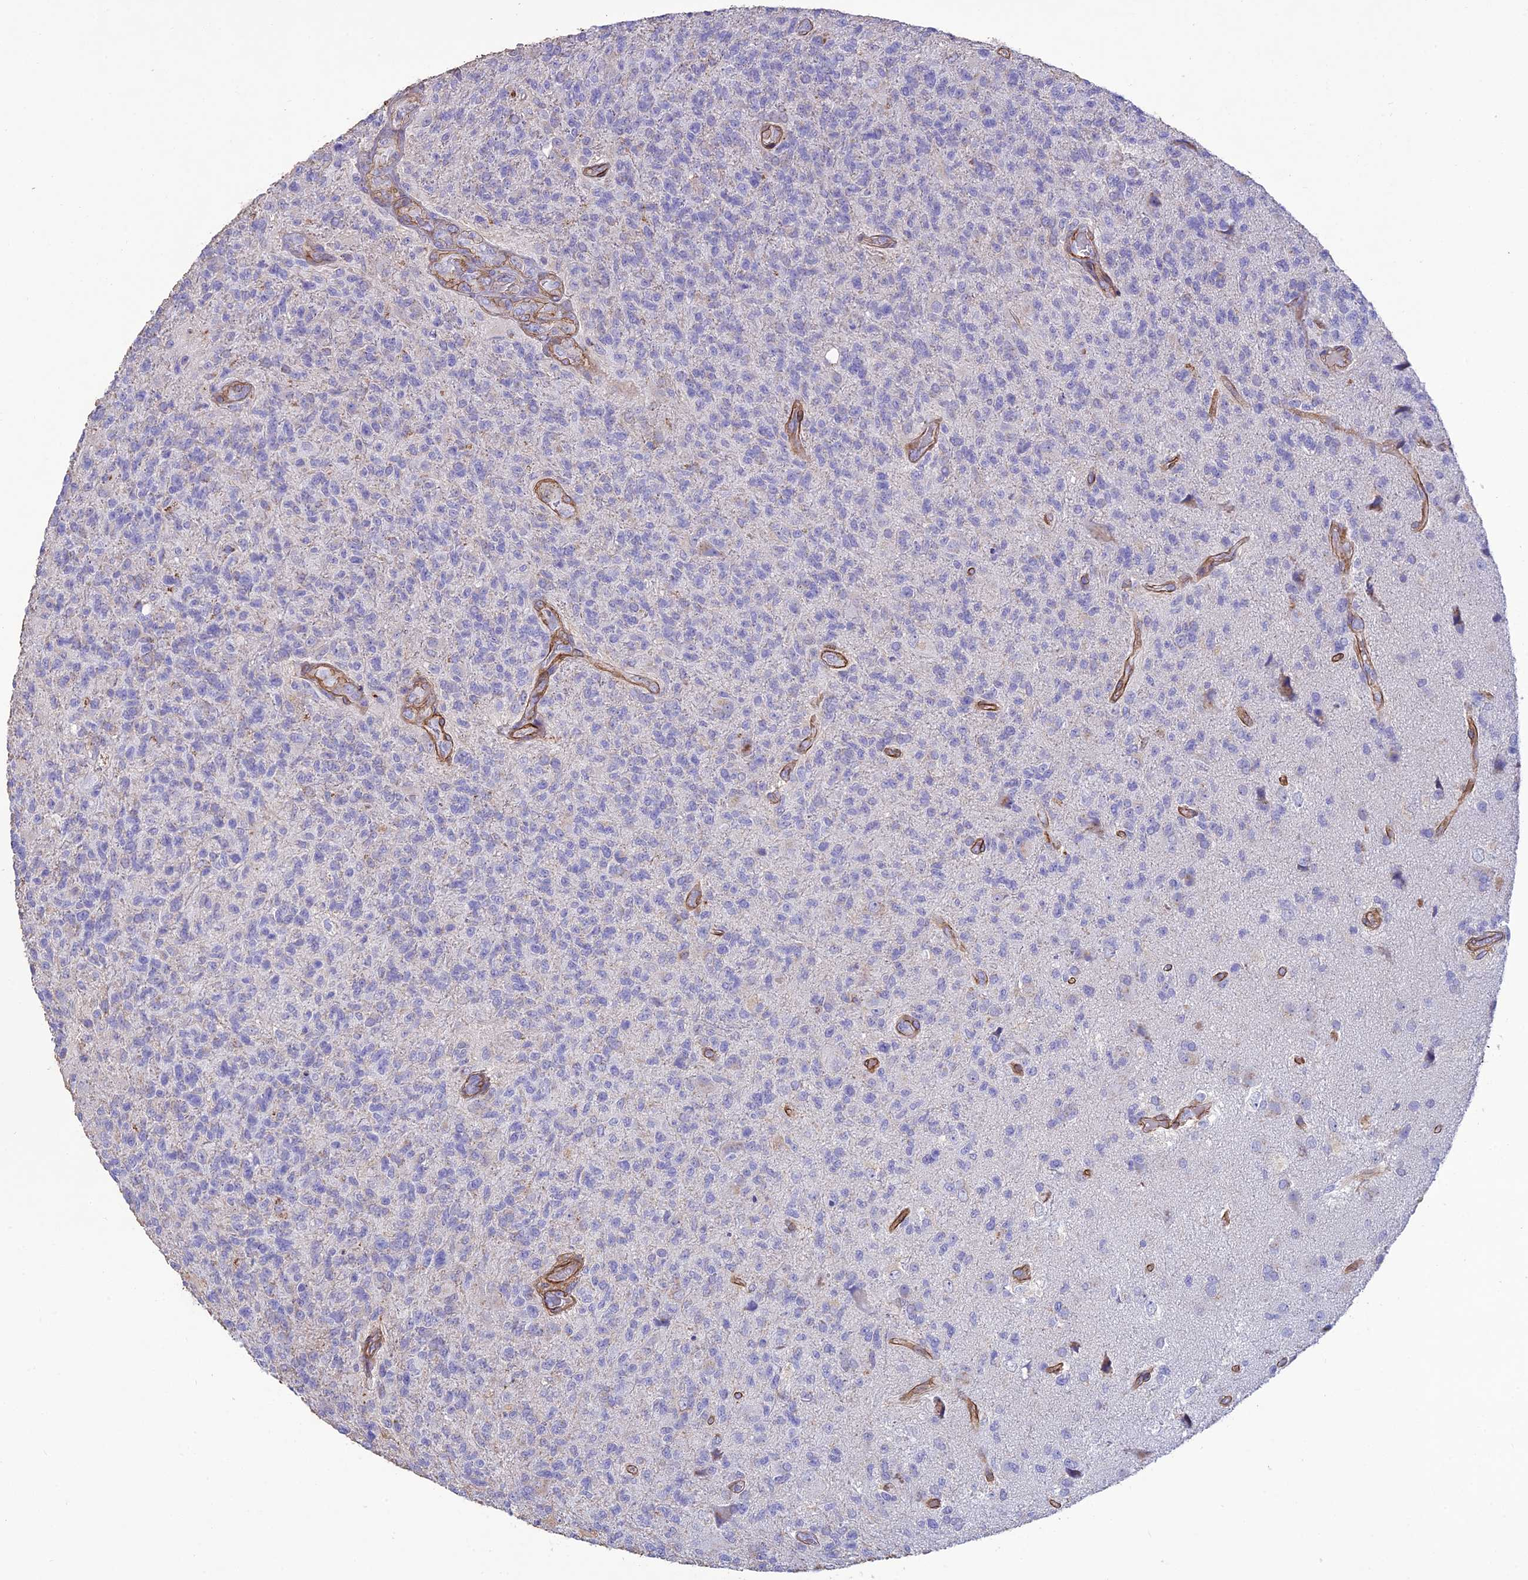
{"staining": {"intensity": "negative", "quantity": "none", "location": "none"}, "tissue": "glioma", "cell_type": "Tumor cells", "image_type": "cancer", "snomed": [{"axis": "morphology", "description": "Glioma, malignant, High grade"}, {"axis": "topography", "description": "Brain"}], "caption": "IHC image of human malignant glioma (high-grade) stained for a protein (brown), which reveals no staining in tumor cells. Nuclei are stained in blue.", "gene": "TNS1", "patient": {"sex": "male", "age": 56}}